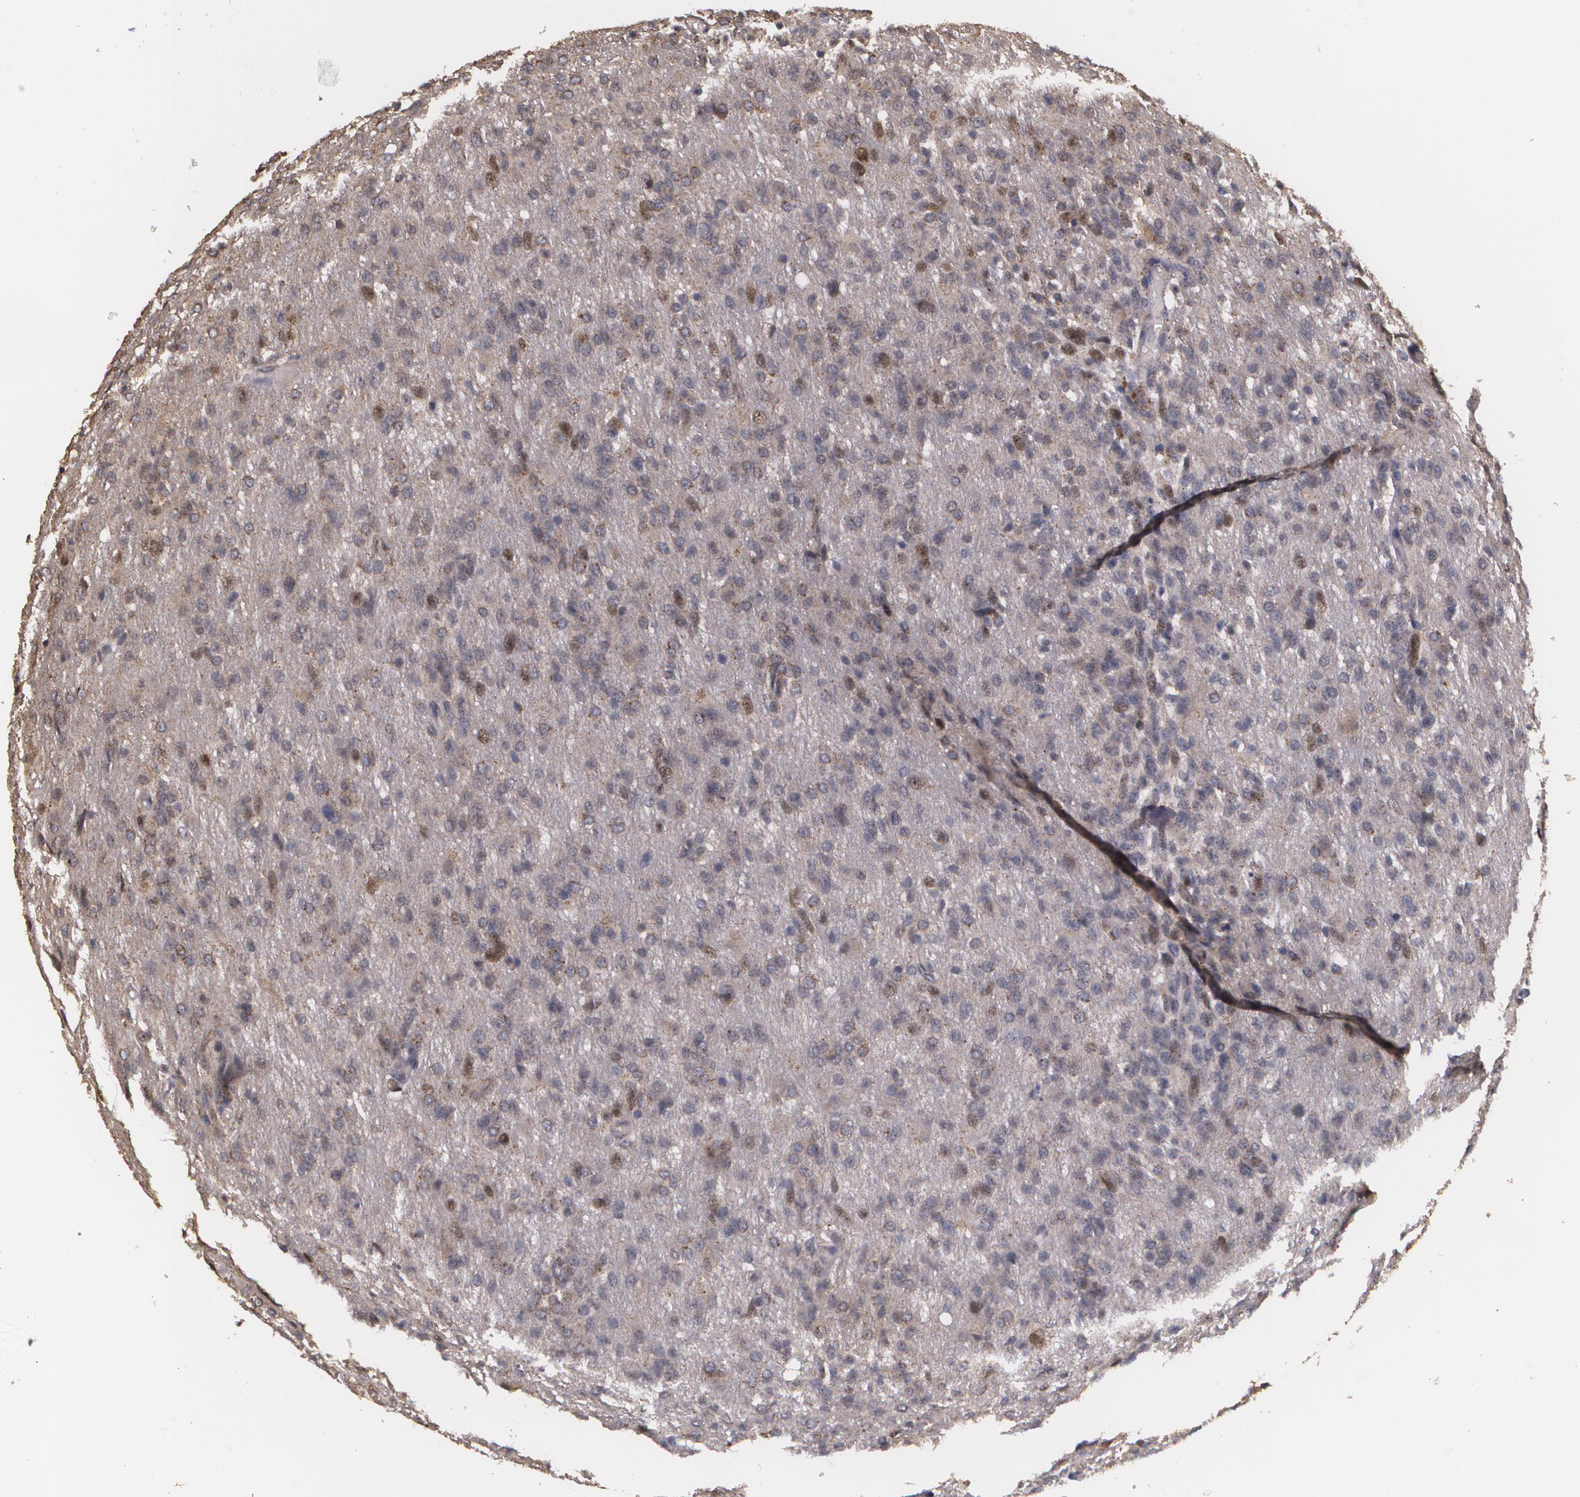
{"staining": {"intensity": "moderate", "quantity": "25%-75%", "location": "cytoplasmic/membranous,nuclear"}, "tissue": "glioma", "cell_type": "Tumor cells", "image_type": "cancer", "snomed": [{"axis": "morphology", "description": "Glioma, malignant, High grade"}, {"axis": "topography", "description": "Brain"}], "caption": "Immunohistochemical staining of malignant glioma (high-grade) shows medium levels of moderate cytoplasmic/membranous and nuclear staining in approximately 25%-75% of tumor cells.", "gene": "BRCA1", "patient": {"sex": "male", "age": 68}}